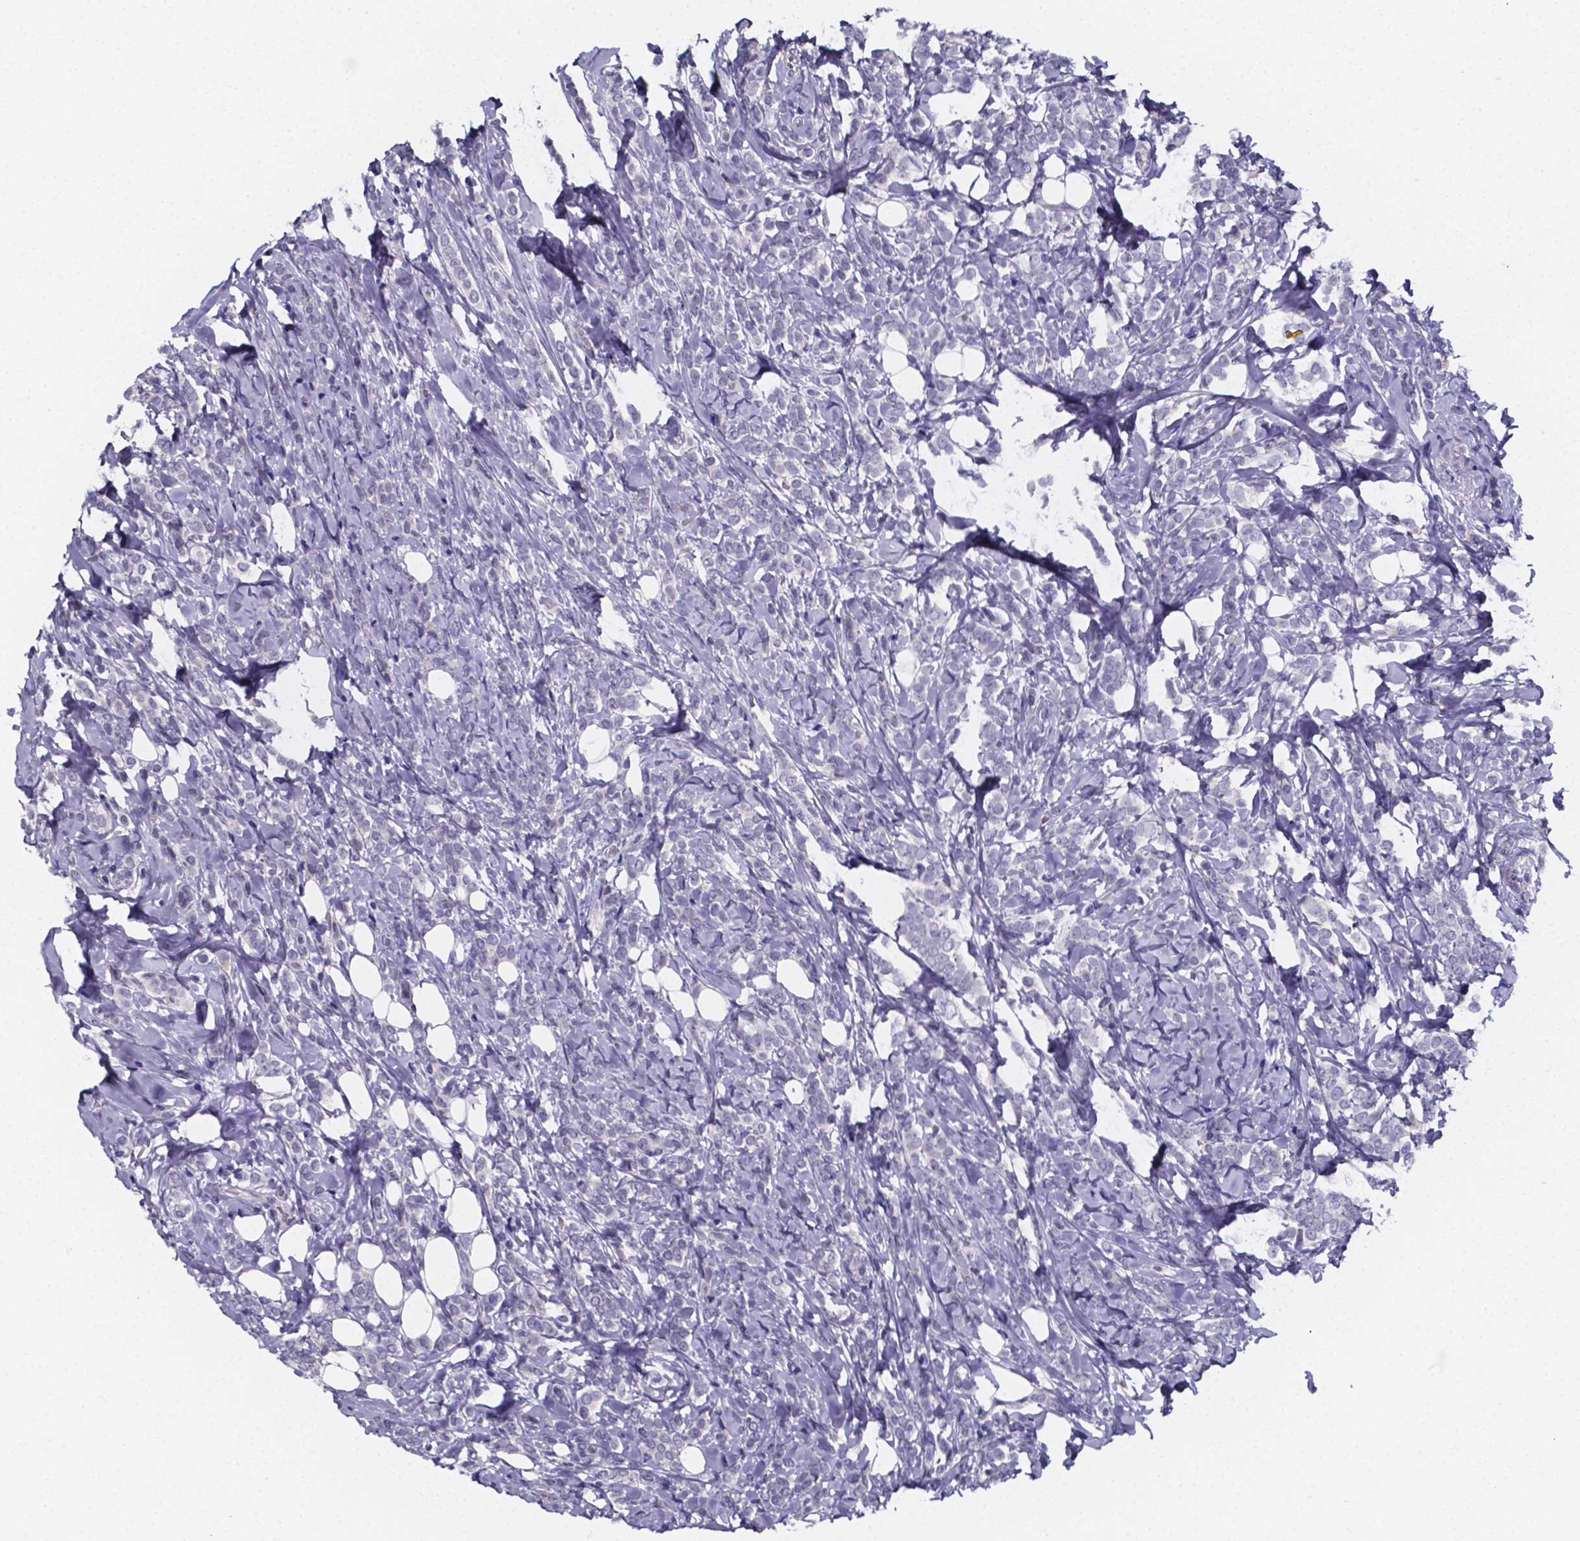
{"staining": {"intensity": "negative", "quantity": "none", "location": "none"}, "tissue": "breast cancer", "cell_type": "Tumor cells", "image_type": "cancer", "snomed": [{"axis": "morphology", "description": "Lobular carcinoma"}, {"axis": "topography", "description": "Breast"}], "caption": "DAB immunohistochemical staining of human breast cancer exhibits no significant positivity in tumor cells.", "gene": "IZUMO1", "patient": {"sex": "female", "age": 49}}